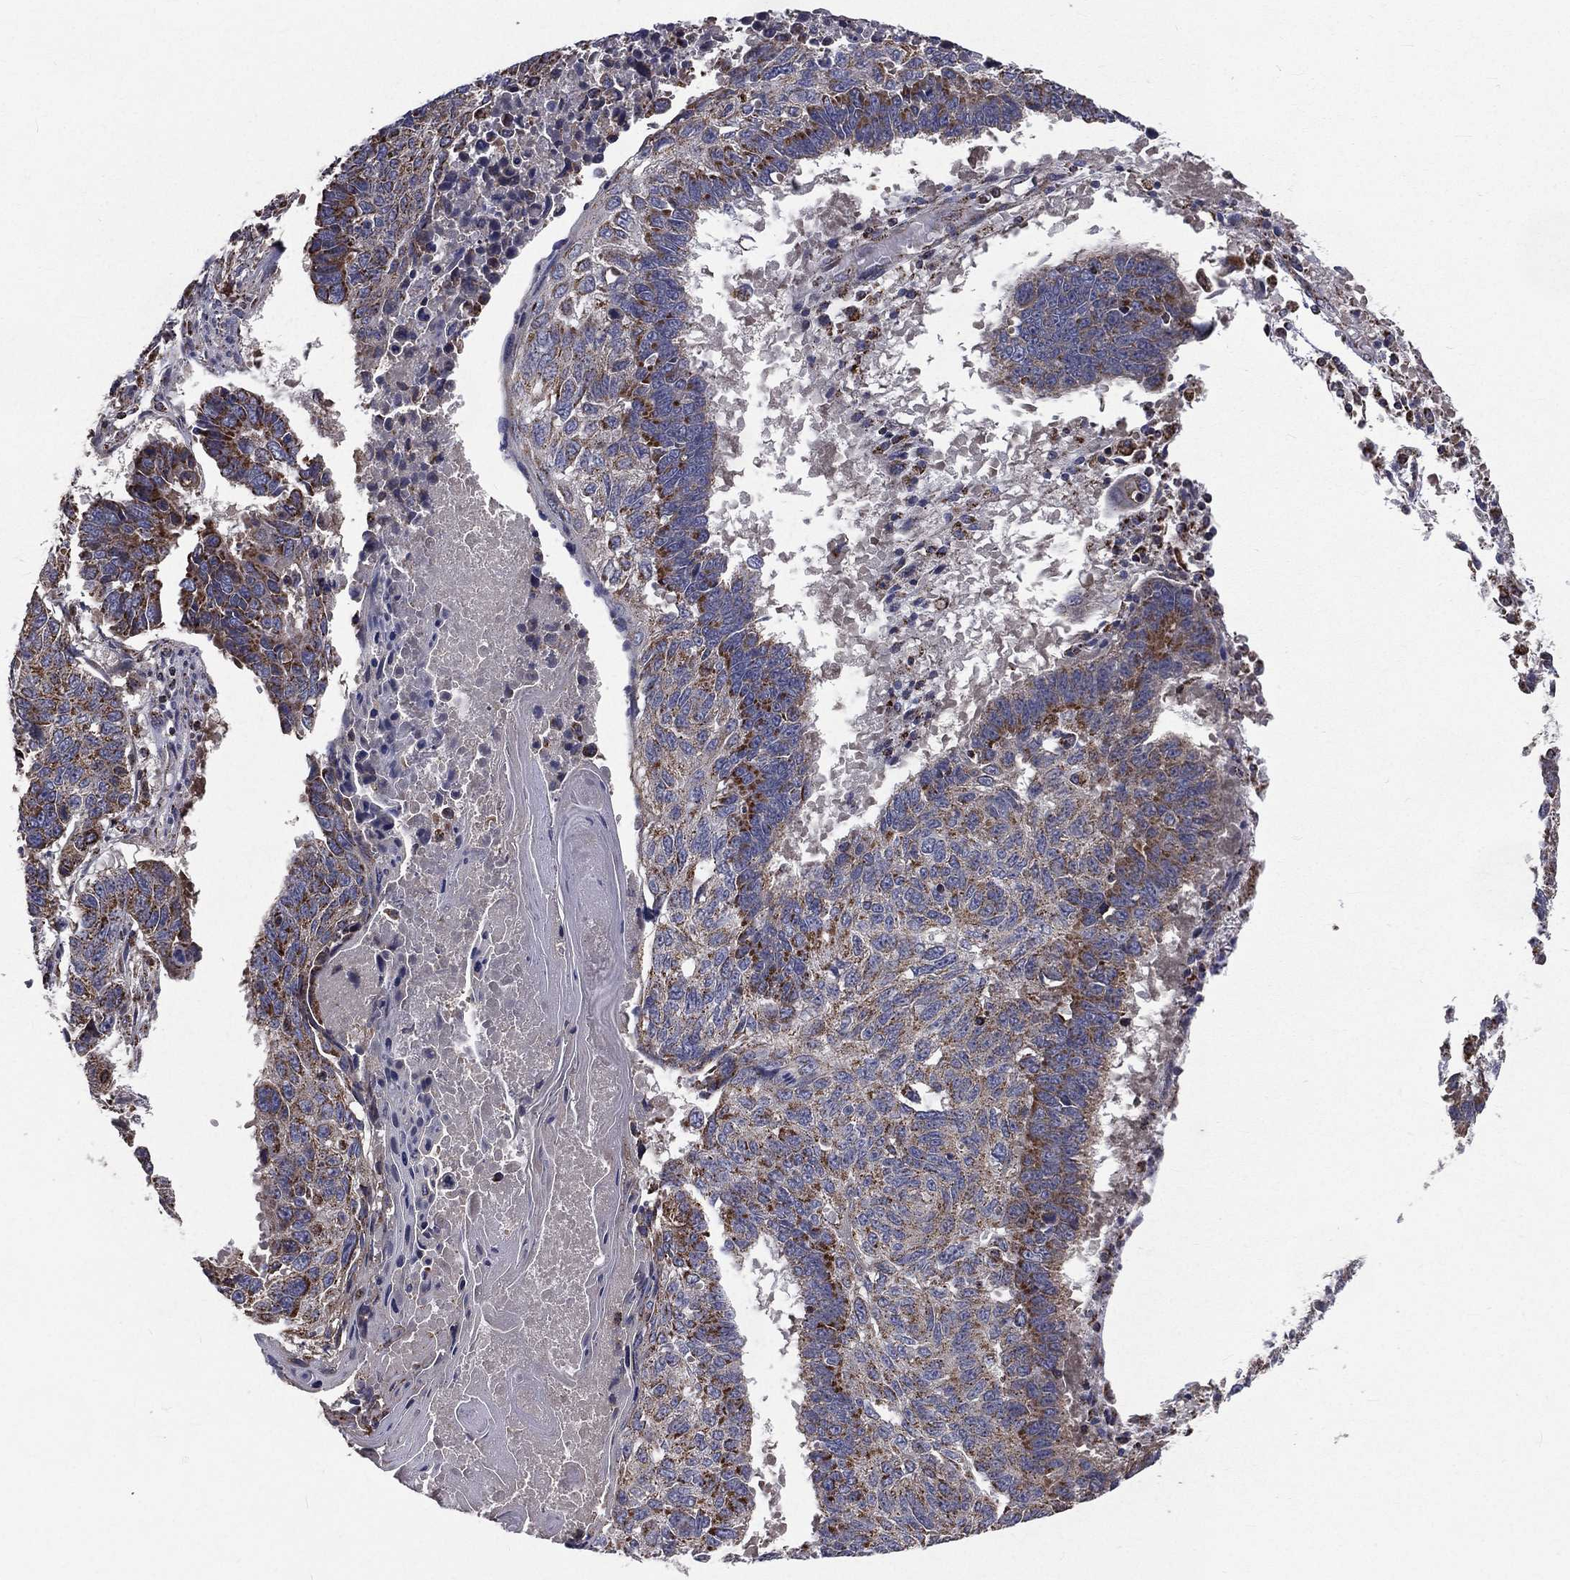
{"staining": {"intensity": "moderate", "quantity": "<25%", "location": "cytoplasmic/membranous"}, "tissue": "lung cancer", "cell_type": "Tumor cells", "image_type": "cancer", "snomed": [{"axis": "morphology", "description": "Squamous cell carcinoma, NOS"}, {"axis": "topography", "description": "Lung"}], "caption": "Lung cancer (squamous cell carcinoma) was stained to show a protein in brown. There is low levels of moderate cytoplasmic/membranous staining in approximately <25% of tumor cells.", "gene": "GPD1", "patient": {"sex": "male", "age": 73}}